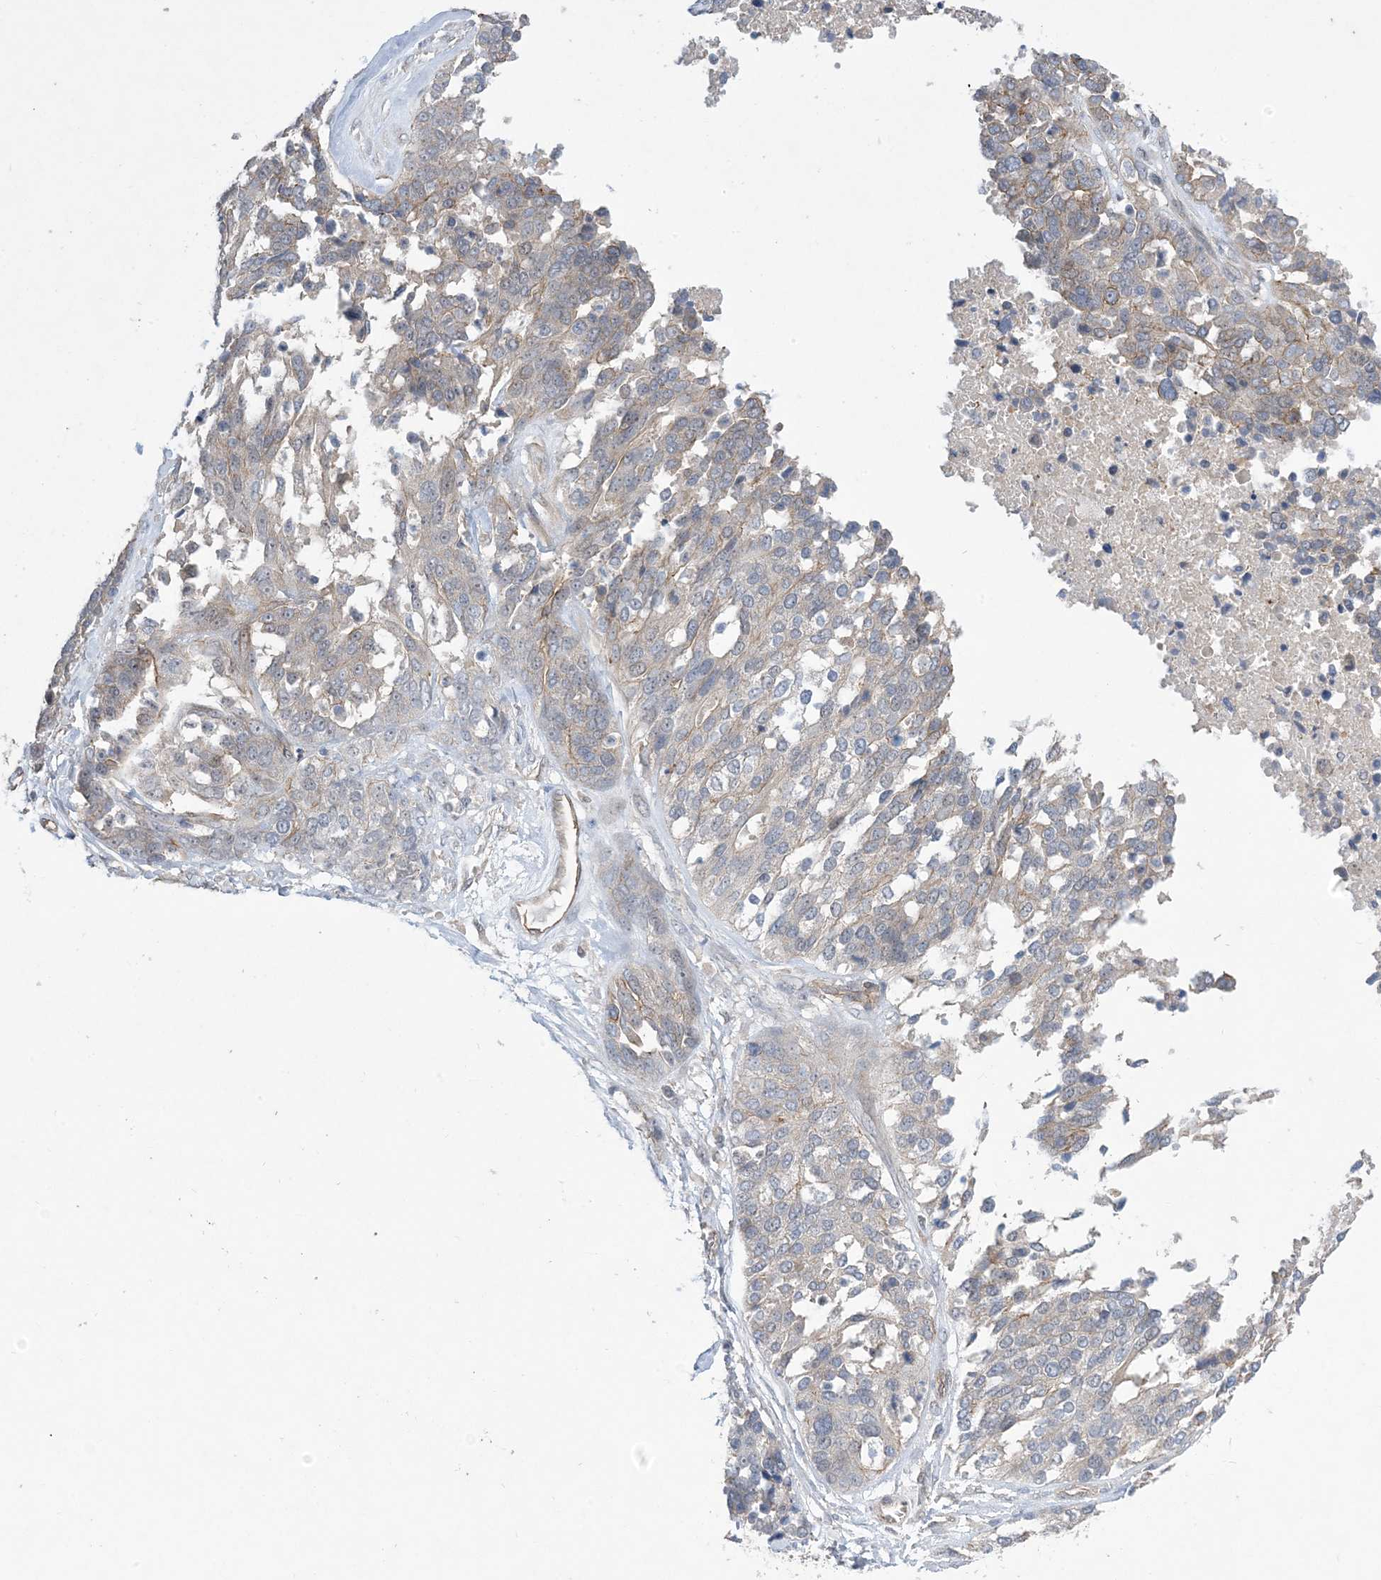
{"staining": {"intensity": "weak", "quantity": "<25%", "location": "cytoplasmic/membranous"}, "tissue": "ovarian cancer", "cell_type": "Tumor cells", "image_type": "cancer", "snomed": [{"axis": "morphology", "description": "Cystadenocarcinoma, serous, NOS"}, {"axis": "topography", "description": "Ovary"}], "caption": "Protein analysis of serous cystadenocarcinoma (ovarian) exhibits no significant staining in tumor cells.", "gene": "AOC1", "patient": {"sex": "female", "age": 44}}